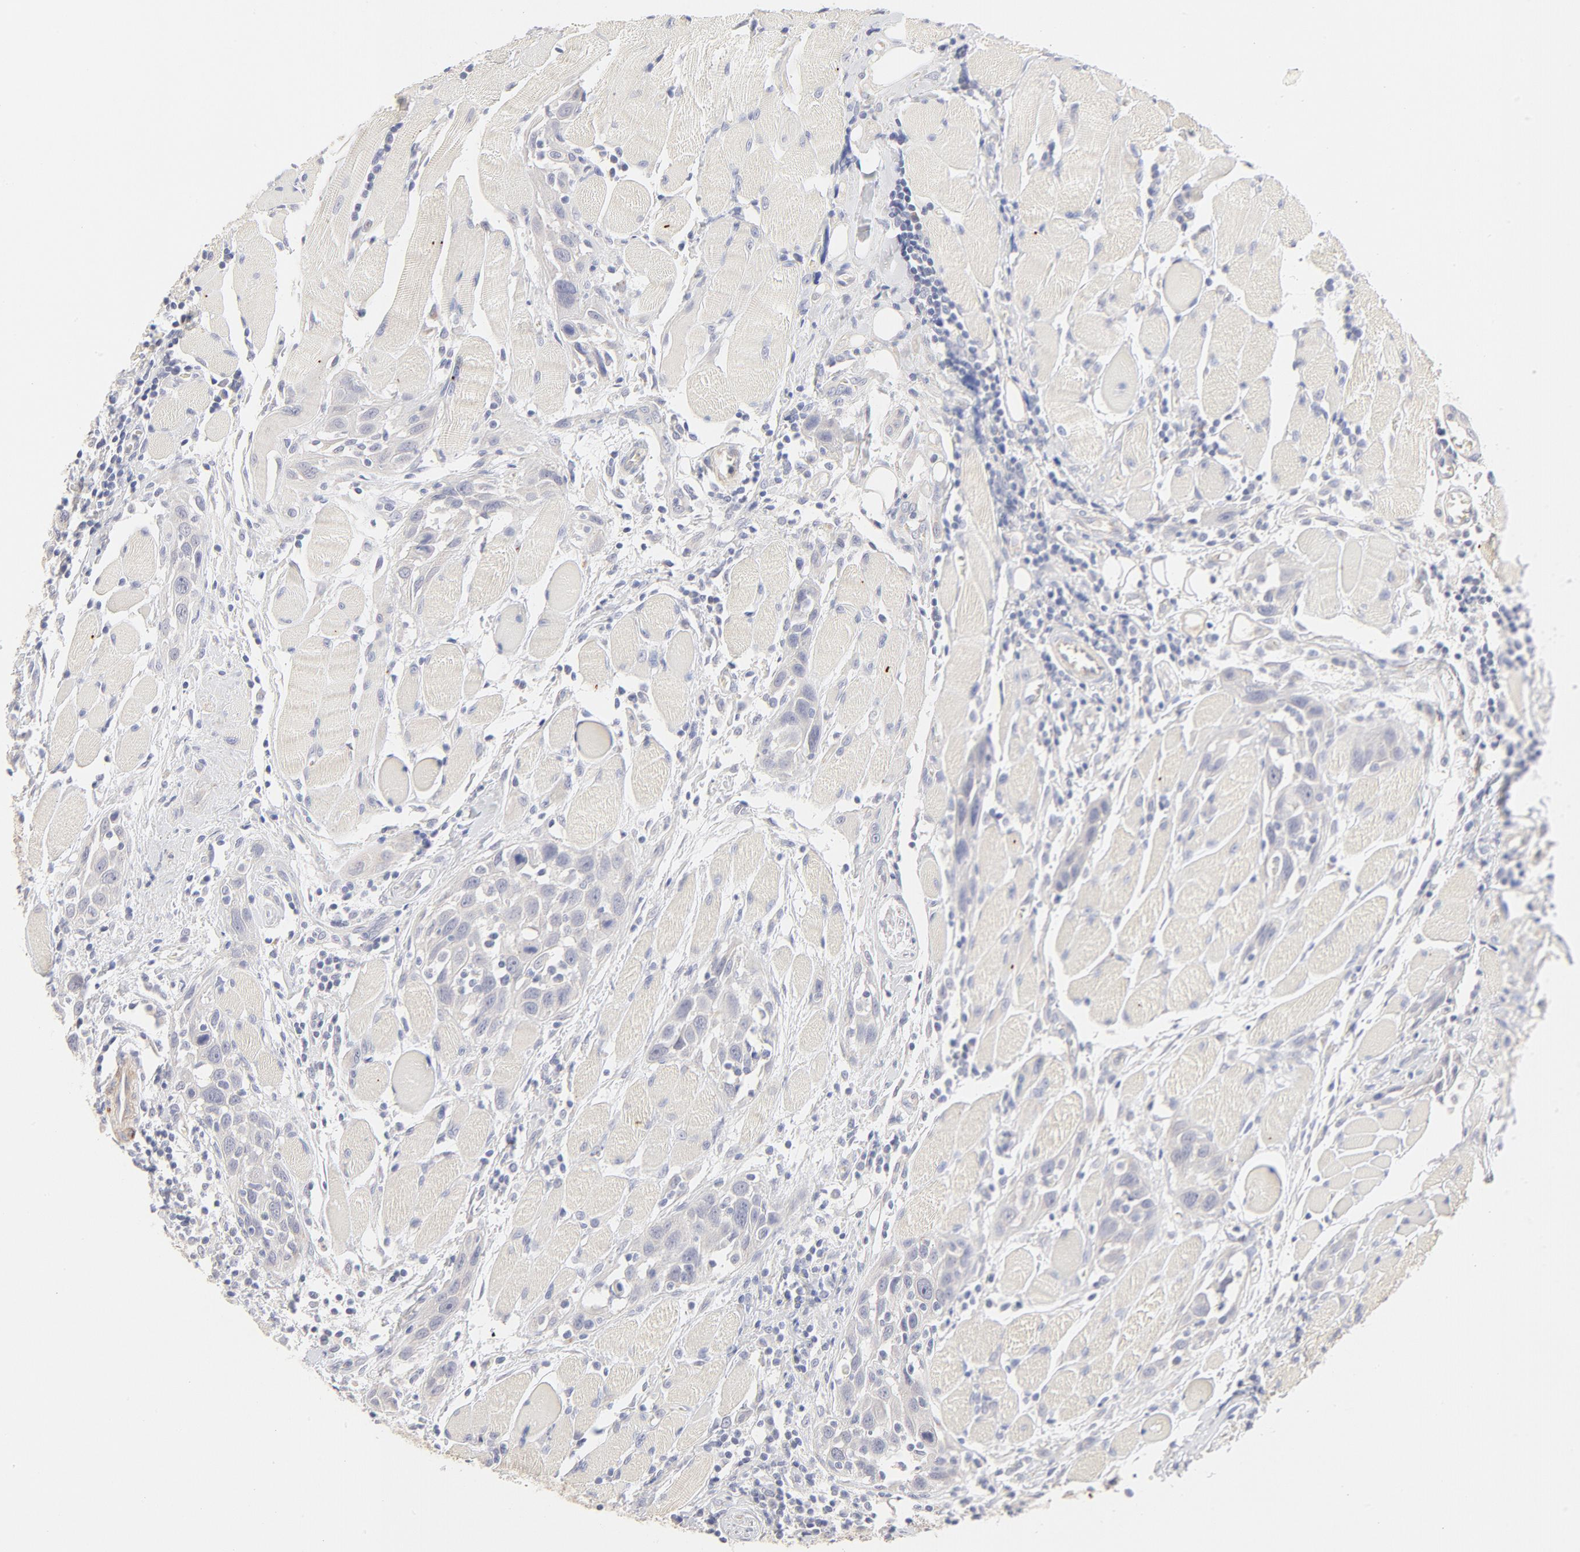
{"staining": {"intensity": "negative", "quantity": "none", "location": "none"}, "tissue": "head and neck cancer", "cell_type": "Tumor cells", "image_type": "cancer", "snomed": [{"axis": "morphology", "description": "Squamous cell carcinoma, NOS"}, {"axis": "topography", "description": "Oral tissue"}, {"axis": "topography", "description": "Head-Neck"}], "caption": "Squamous cell carcinoma (head and neck) stained for a protein using immunohistochemistry shows no staining tumor cells.", "gene": "NKX2-2", "patient": {"sex": "female", "age": 50}}